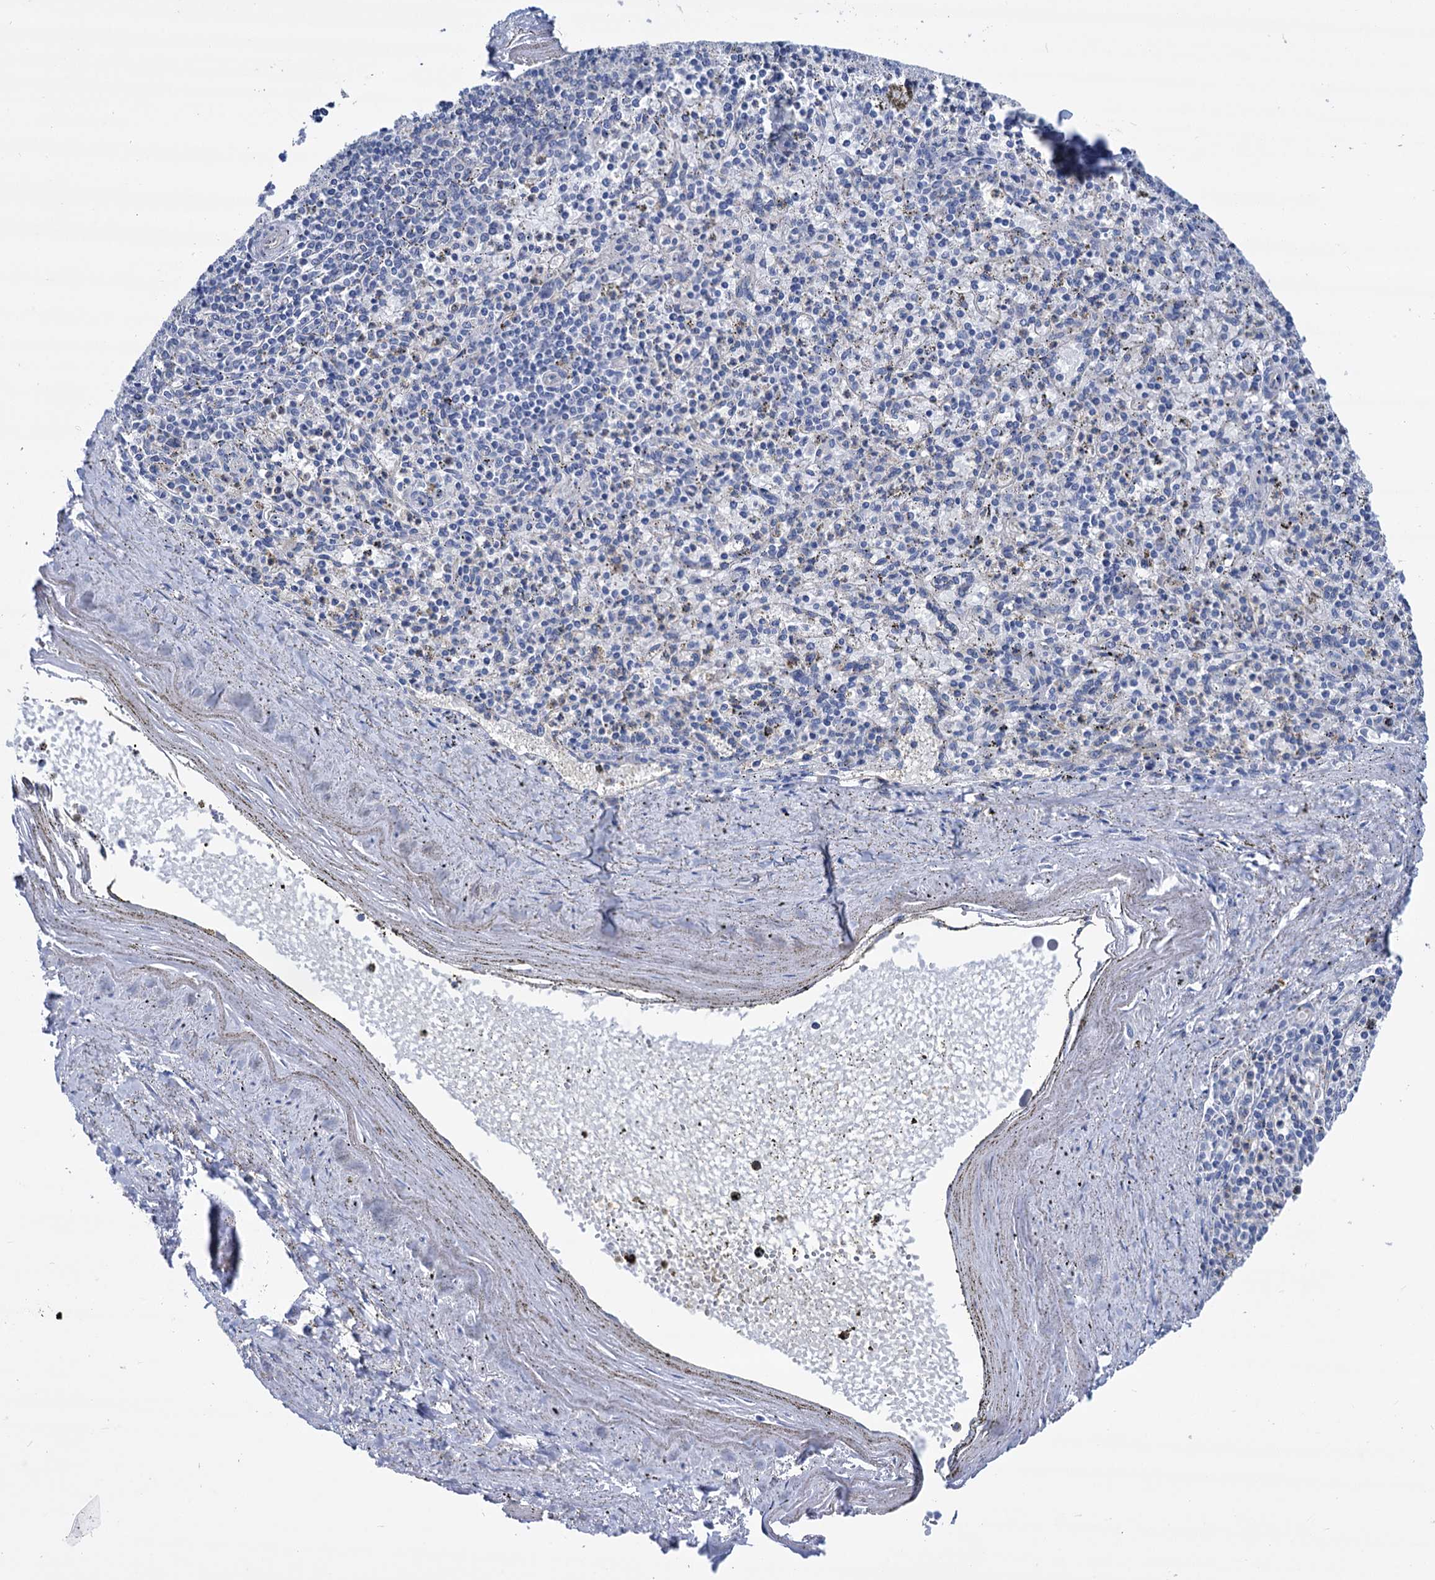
{"staining": {"intensity": "negative", "quantity": "none", "location": "none"}, "tissue": "spleen", "cell_type": "Cells in red pulp", "image_type": "normal", "snomed": [{"axis": "morphology", "description": "Normal tissue, NOS"}, {"axis": "topography", "description": "Spleen"}], "caption": "Protein analysis of unremarkable spleen reveals no significant expression in cells in red pulp. (Brightfield microscopy of DAB (3,3'-diaminobenzidine) immunohistochemistry (IHC) at high magnification).", "gene": "ZNRD2", "patient": {"sex": "male", "age": 72}}